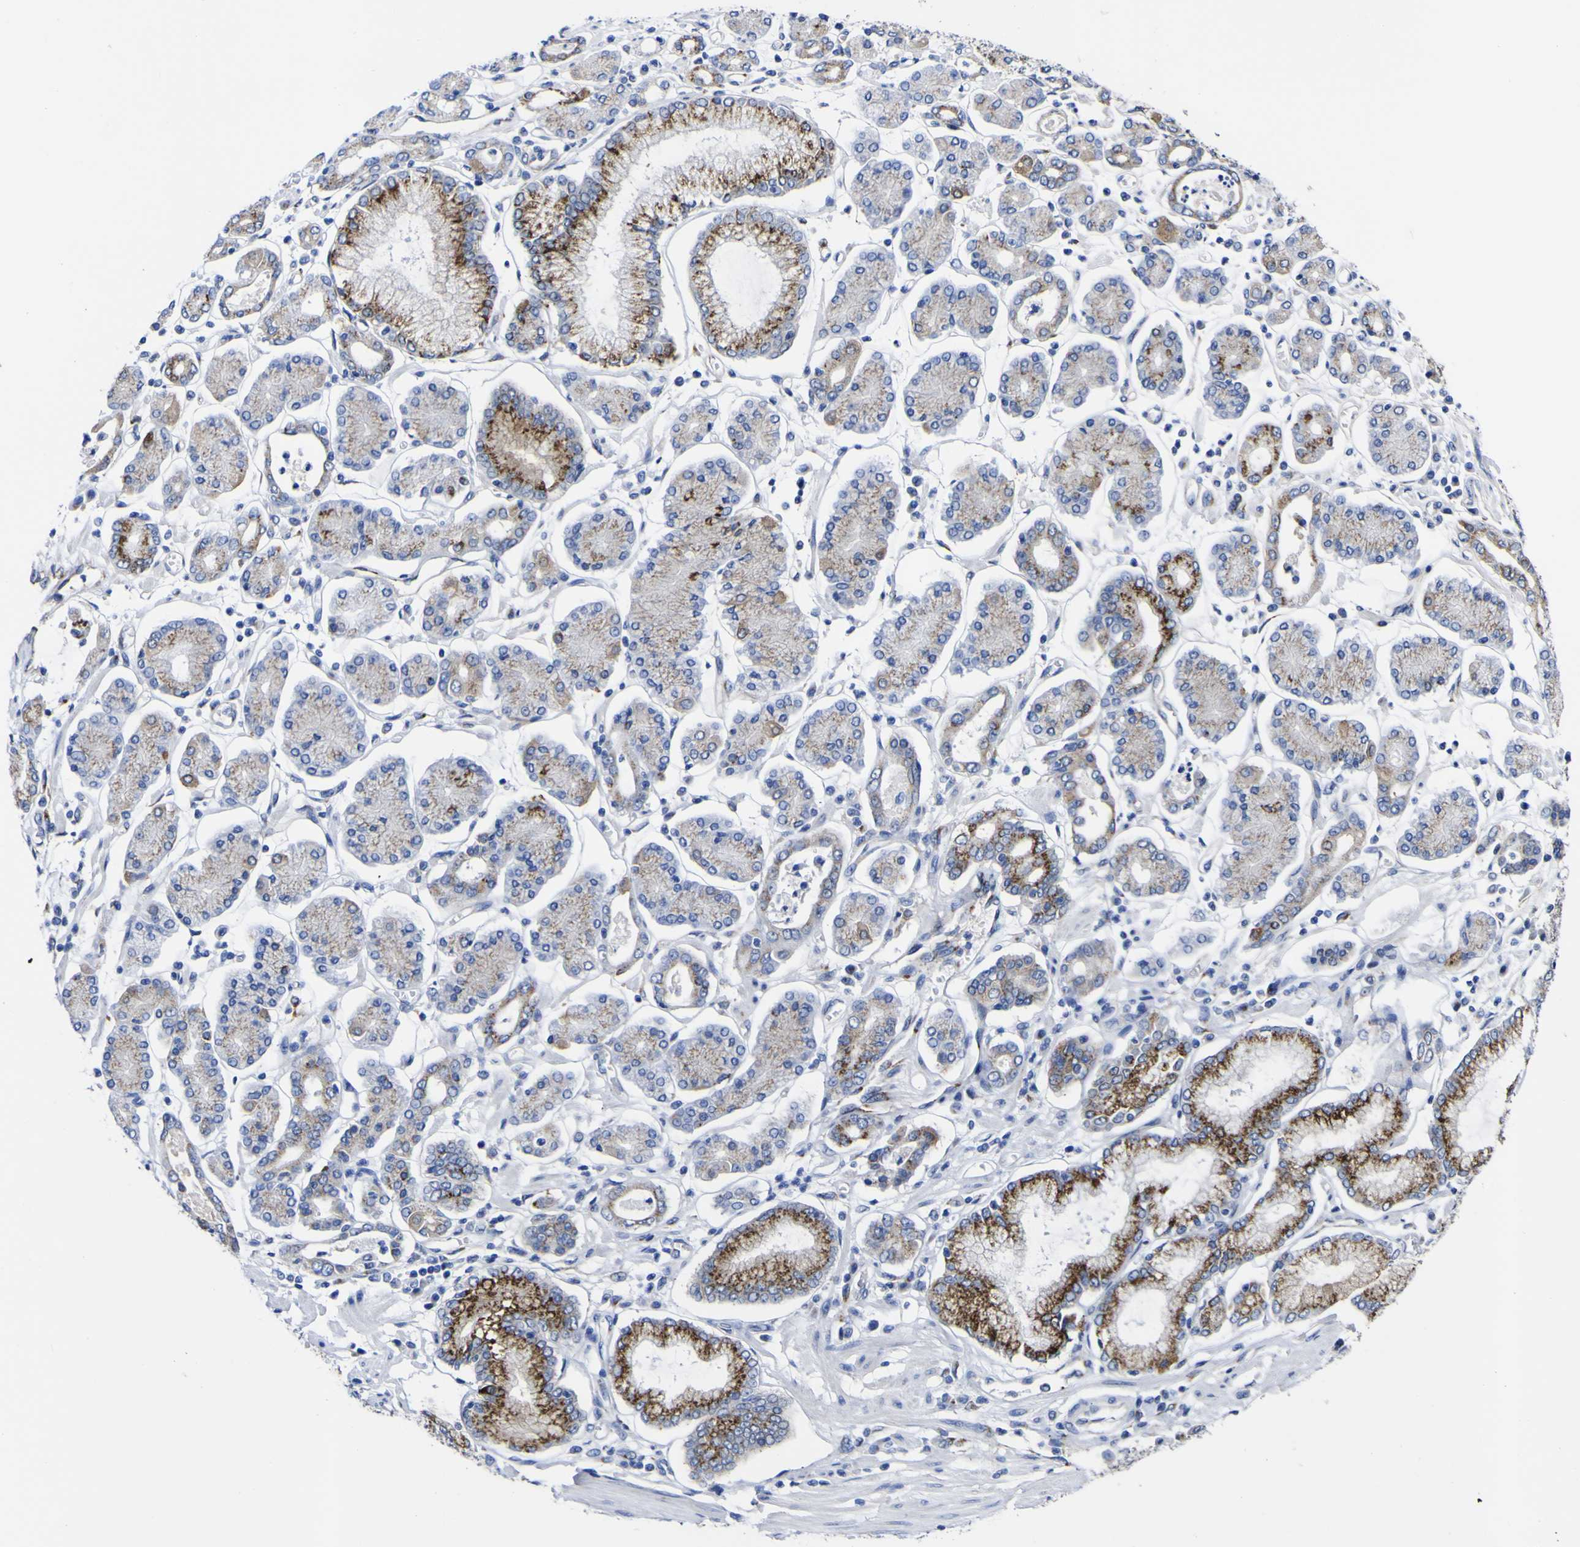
{"staining": {"intensity": "strong", "quantity": "25%-75%", "location": "cytoplasmic/membranous"}, "tissue": "stomach cancer", "cell_type": "Tumor cells", "image_type": "cancer", "snomed": [{"axis": "morphology", "description": "Adenocarcinoma, NOS"}, {"axis": "topography", "description": "Stomach"}], "caption": "An immunohistochemistry (IHC) micrograph of neoplastic tissue is shown. Protein staining in brown shows strong cytoplasmic/membranous positivity in stomach adenocarcinoma within tumor cells. Using DAB (3,3'-diaminobenzidine) (brown) and hematoxylin (blue) stains, captured at high magnification using brightfield microscopy.", "gene": "GOLM1", "patient": {"sex": "male", "age": 76}}